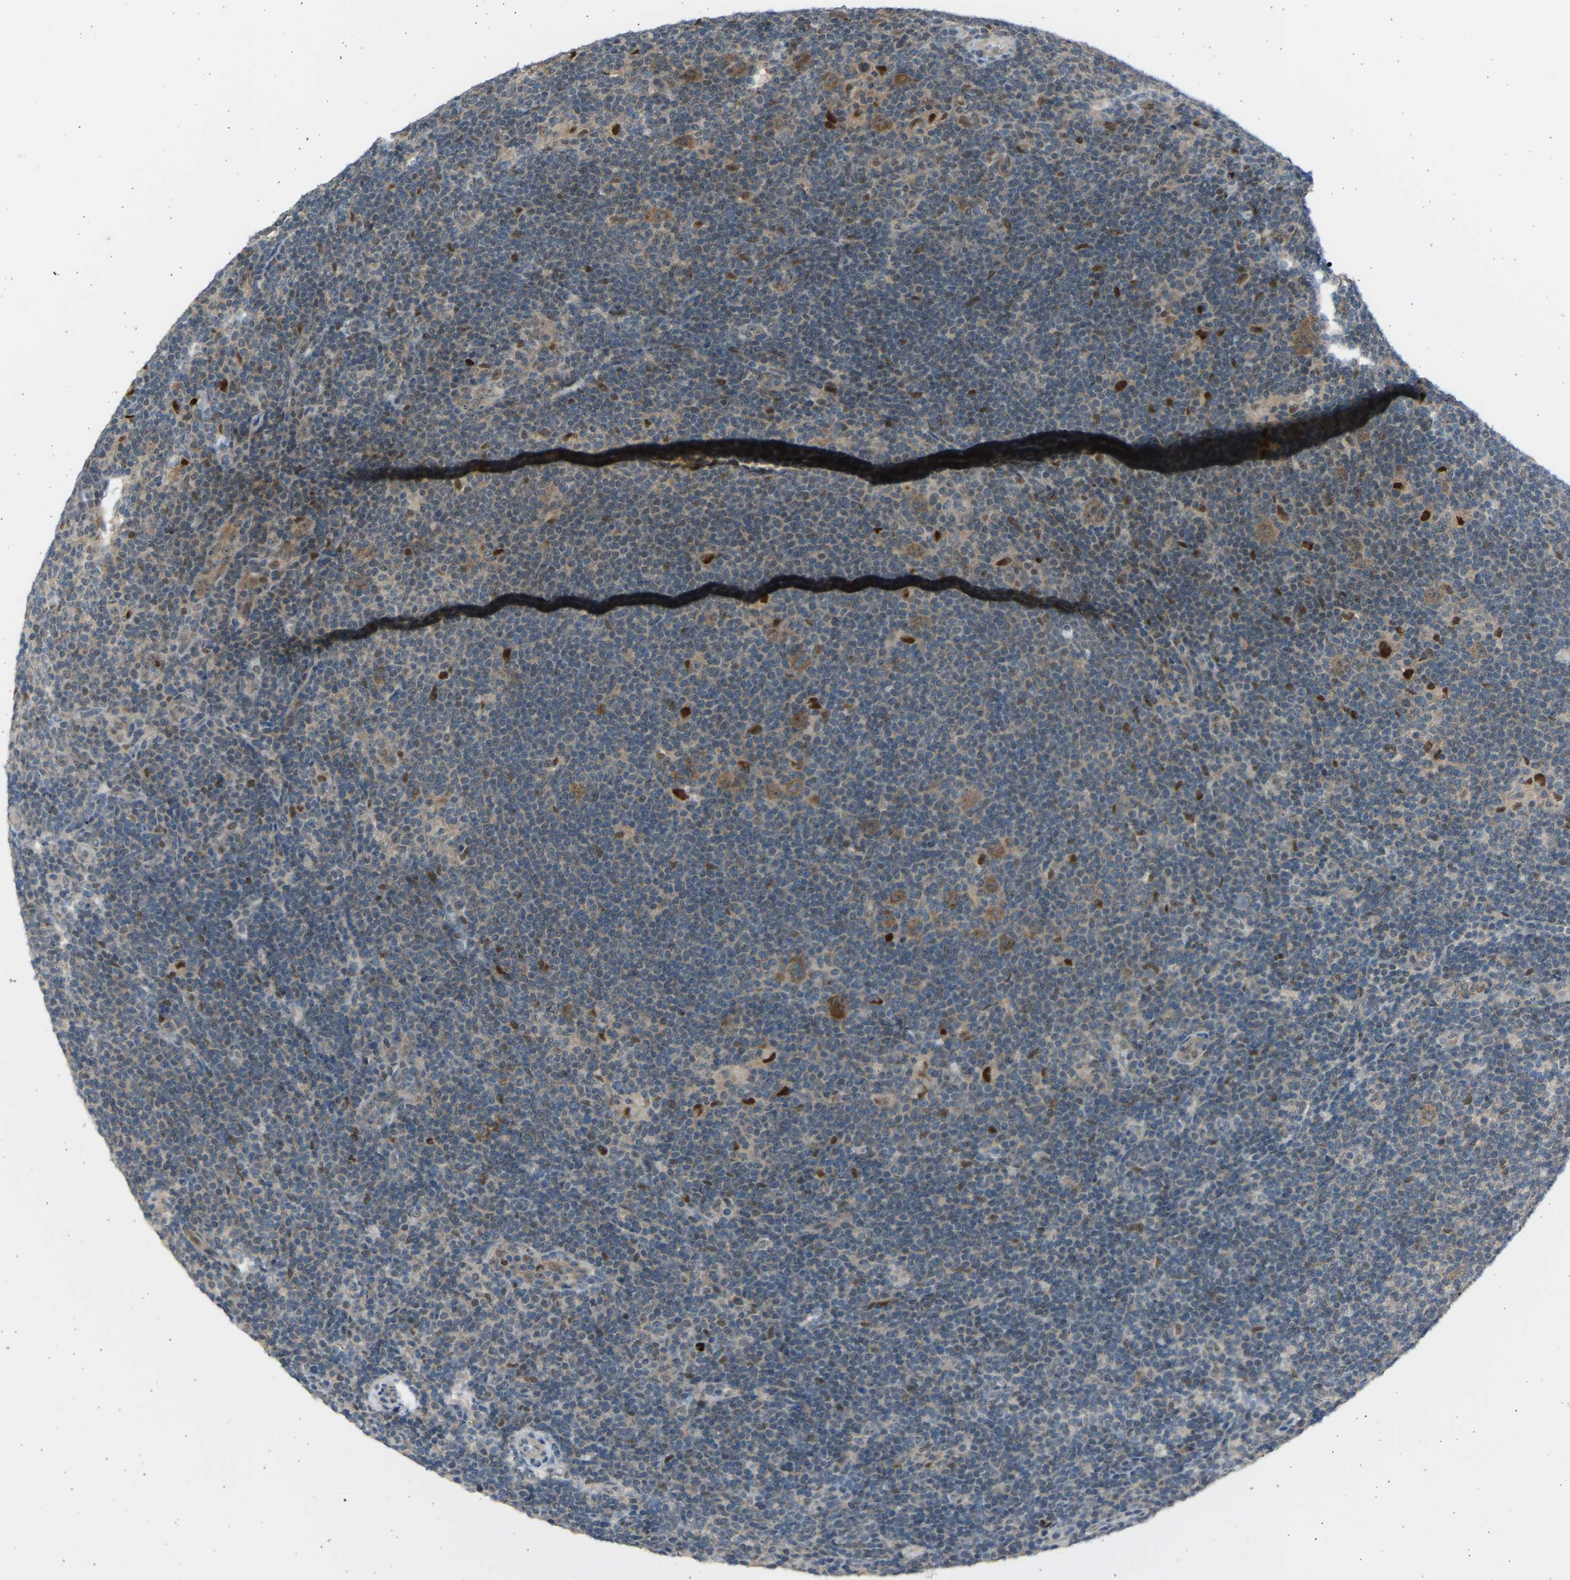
{"staining": {"intensity": "moderate", "quantity": ">75%", "location": "cytoplasmic/membranous"}, "tissue": "lymphoma", "cell_type": "Tumor cells", "image_type": "cancer", "snomed": [{"axis": "morphology", "description": "Hodgkin's disease, NOS"}, {"axis": "topography", "description": "Lymph node"}], "caption": "Brown immunohistochemical staining in lymphoma shows moderate cytoplasmic/membranous expression in about >75% of tumor cells.", "gene": "BIRC2", "patient": {"sex": "female", "age": 57}}